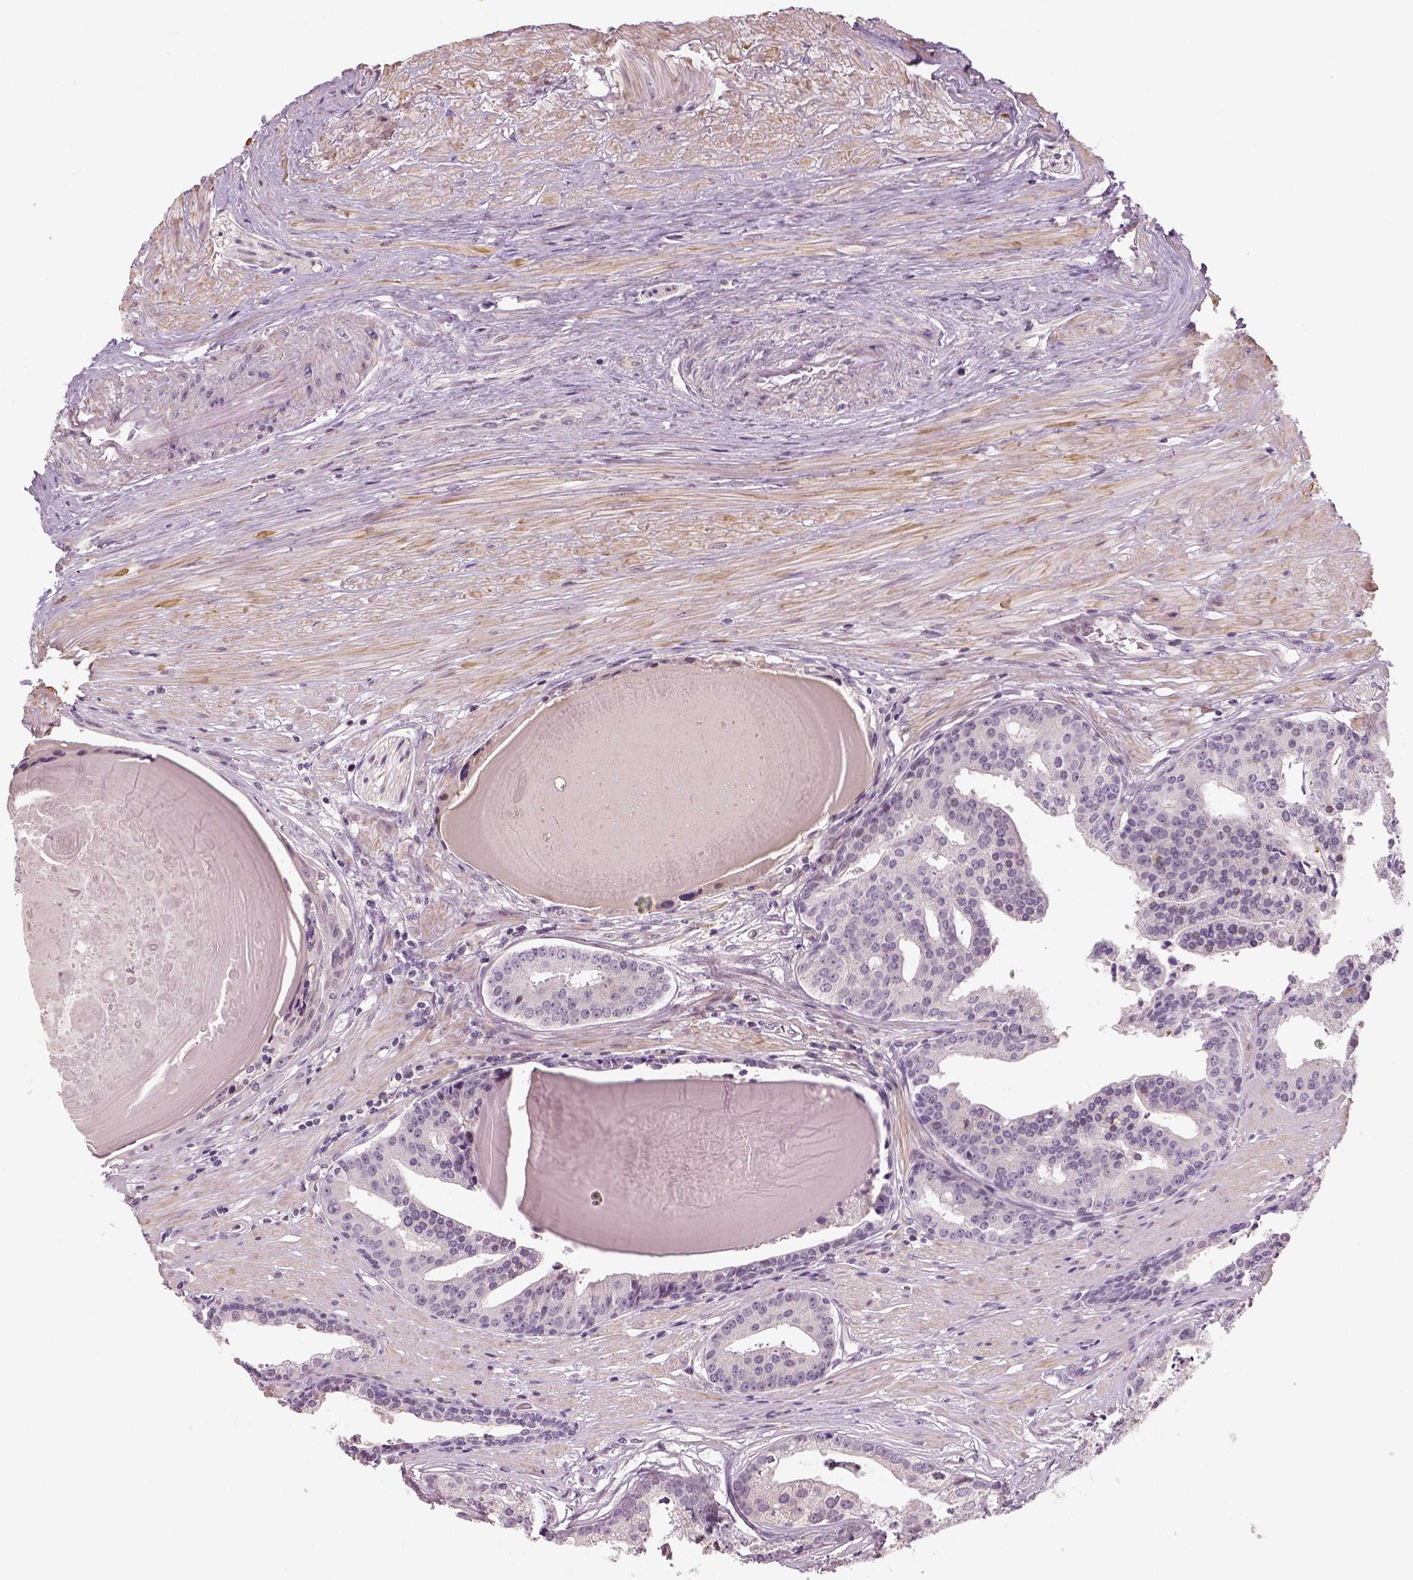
{"staining": {"intensity": "negative", "quantity": "none", "location": "none"}, "tissue": "prostate cancer", "cell_type": "Tumor cells", "image_type": "cancer", "snomed": [{"axis": "morphology", "description": "Adenocarcinoma, NOS"}, {"axis": "topography", "description": "Prostate and seminal vesicle, NOS"}, {"axis": "topography", "description": "Prostate"}], "caption": "Photomicrograph shows no significant protein positivity in tumor cells of prostate cancer (adenocarcinoma).", "gene": "NECAB1", "patient": {"sex": "male", "age": 44}}